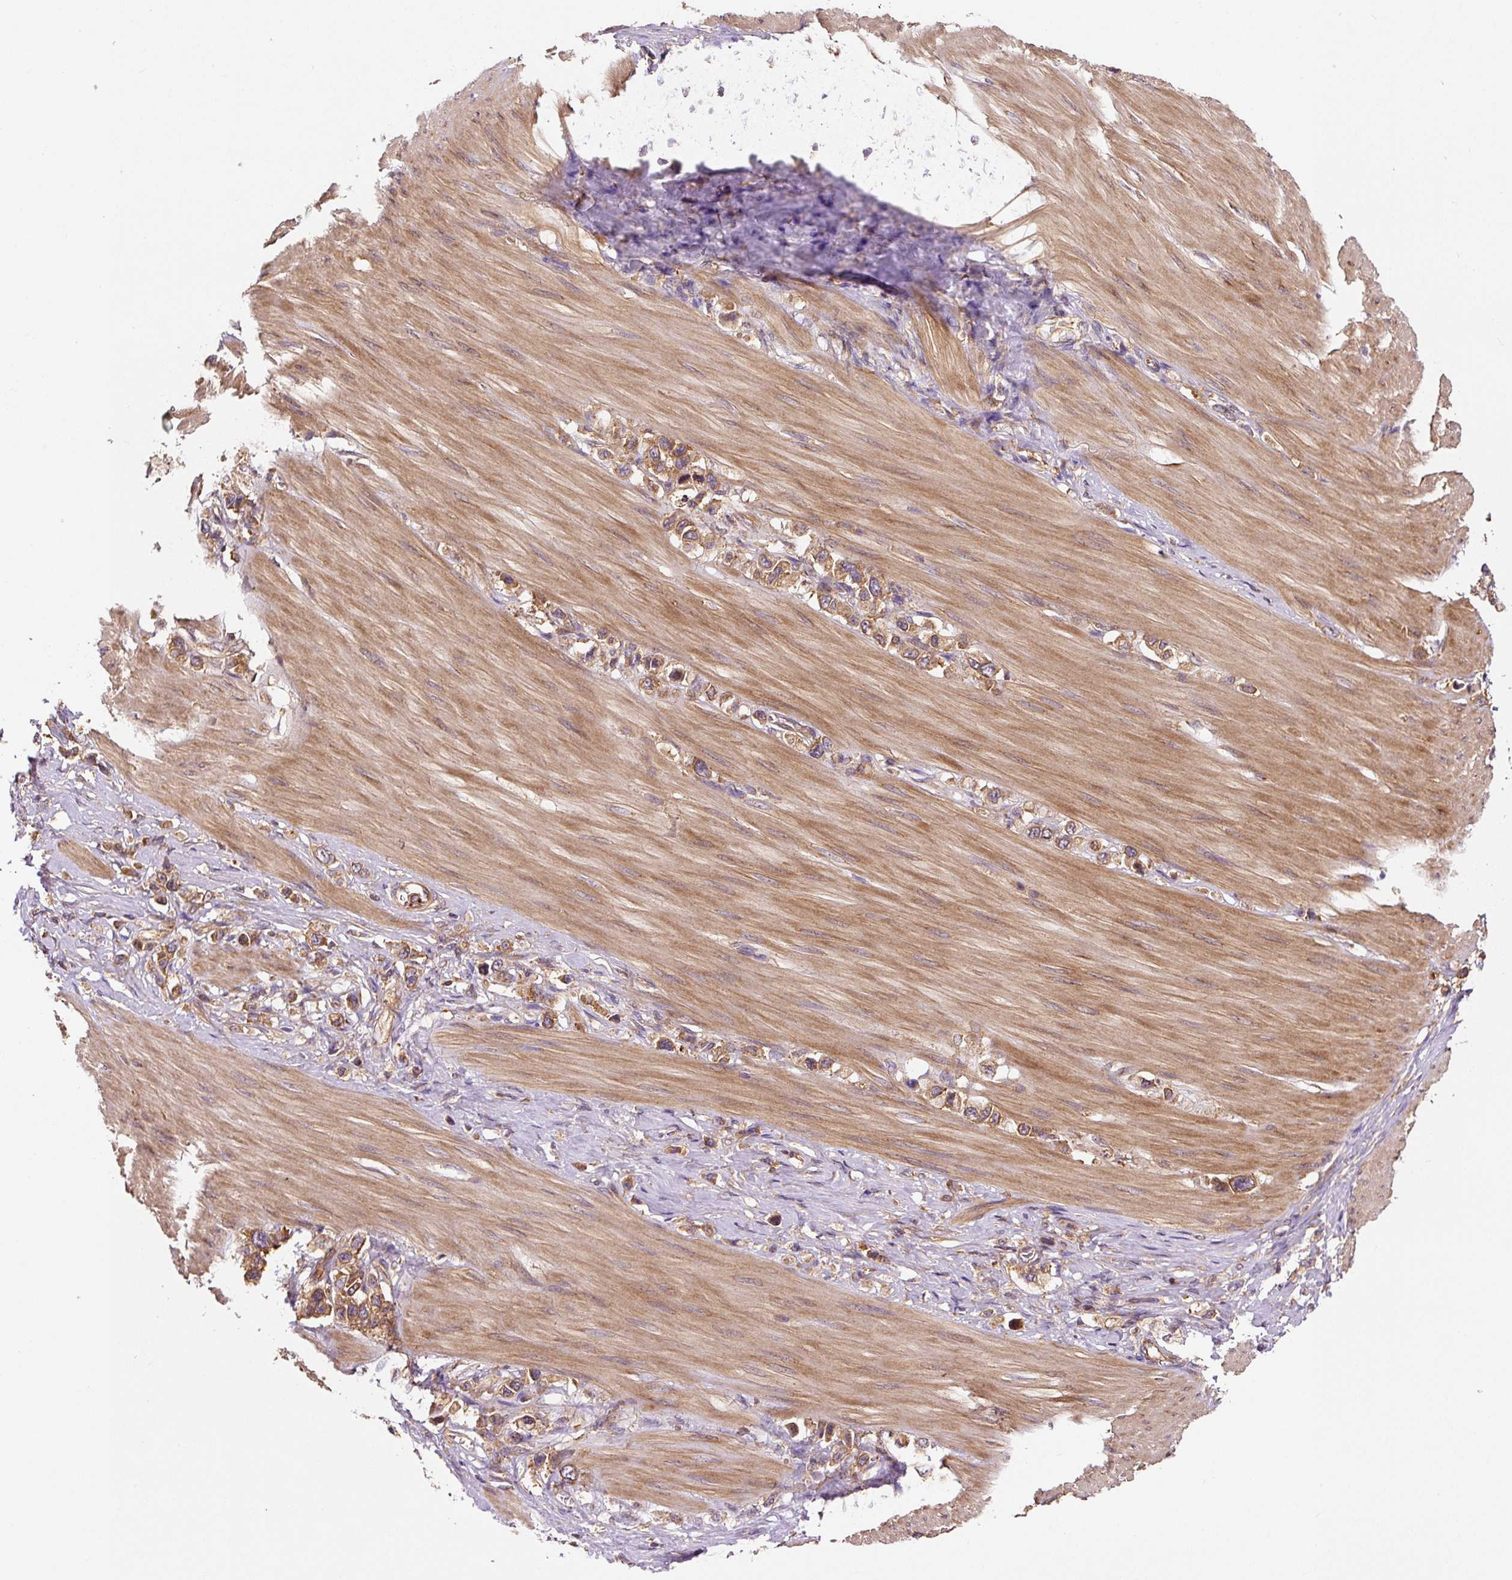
{"staining": {"intensity": "moderate", "quantity": ">75%", "location": "cytoplasmic/membranous"}, "tissue": "stomach cancer", "cell_type": "Tumor cells", "image_type": "cancer", "snomed": [{"axis": "morphology", "description": "Adenocarcinoma, NOS"}, {"axis": "topography", "description": "Stomach"}], "caption": "A brown stain shows moderate cytoplasmic/membranous staining of a protein in stomach adenocarcinoma tumor cells.", "gene": "EIF2S2", "patient": {"sex": "female", "age": 65}}